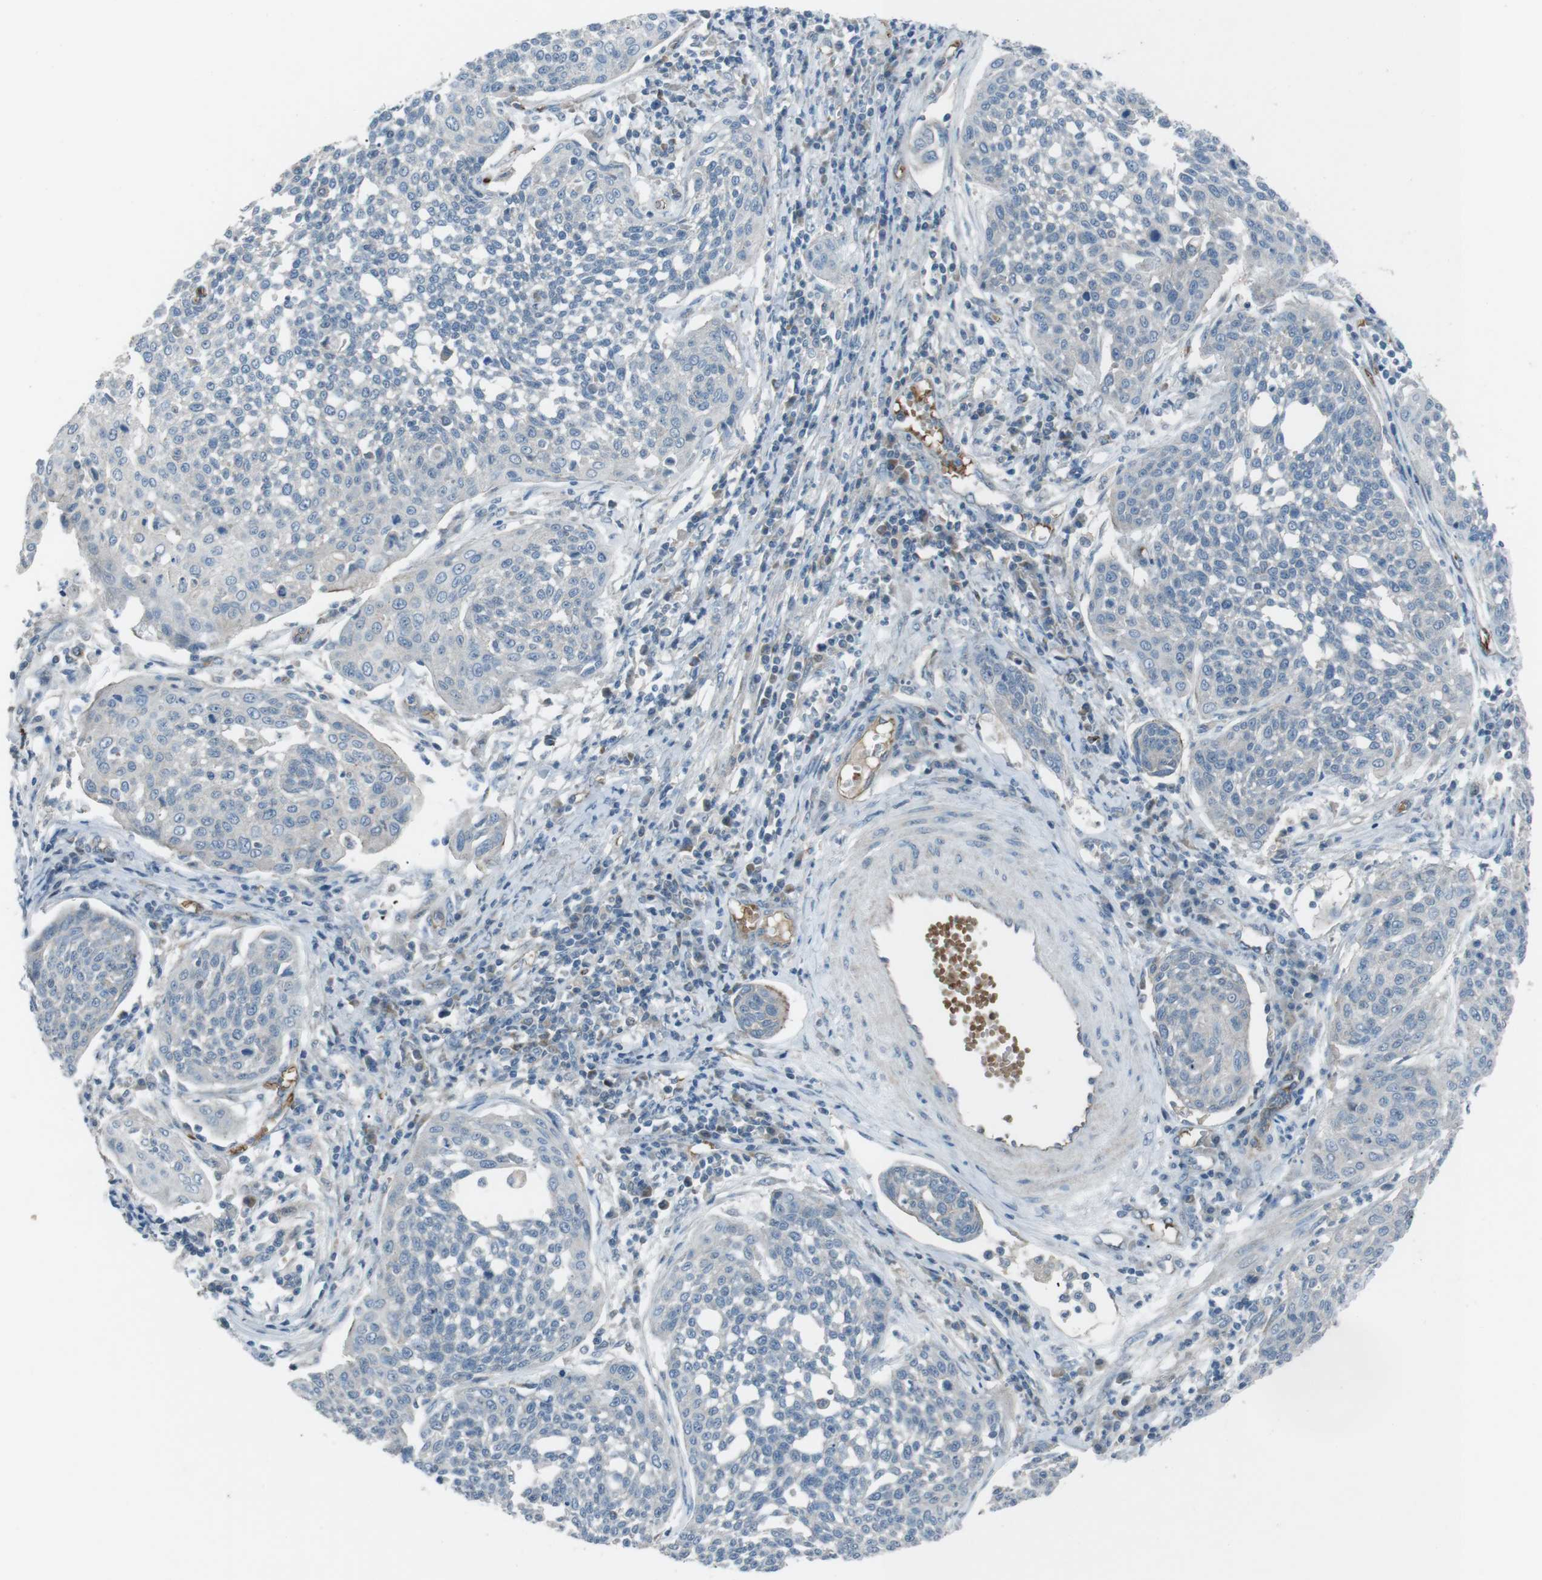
{"staining": {"intensity": "negative", "quantity": "none", "location": "none"}, "tissue": "cervical cancer", "cell_type": "Tumor cells", "image_type": "cancer", "snomed": [{"axis": "morphology", "description": "Squamous cell carcinoma, NOS"}, {"axis": "topography", "description": "Cervix"}], "caption": "A high-resolution image shows immunohistochemistry (IHC) staining of cervical cancer (squamous cell carcinoma), which exhibits no significant staining in tumor cells.", "gene": "SPTA1", "patient": {"sex": "female", "age": 34}}